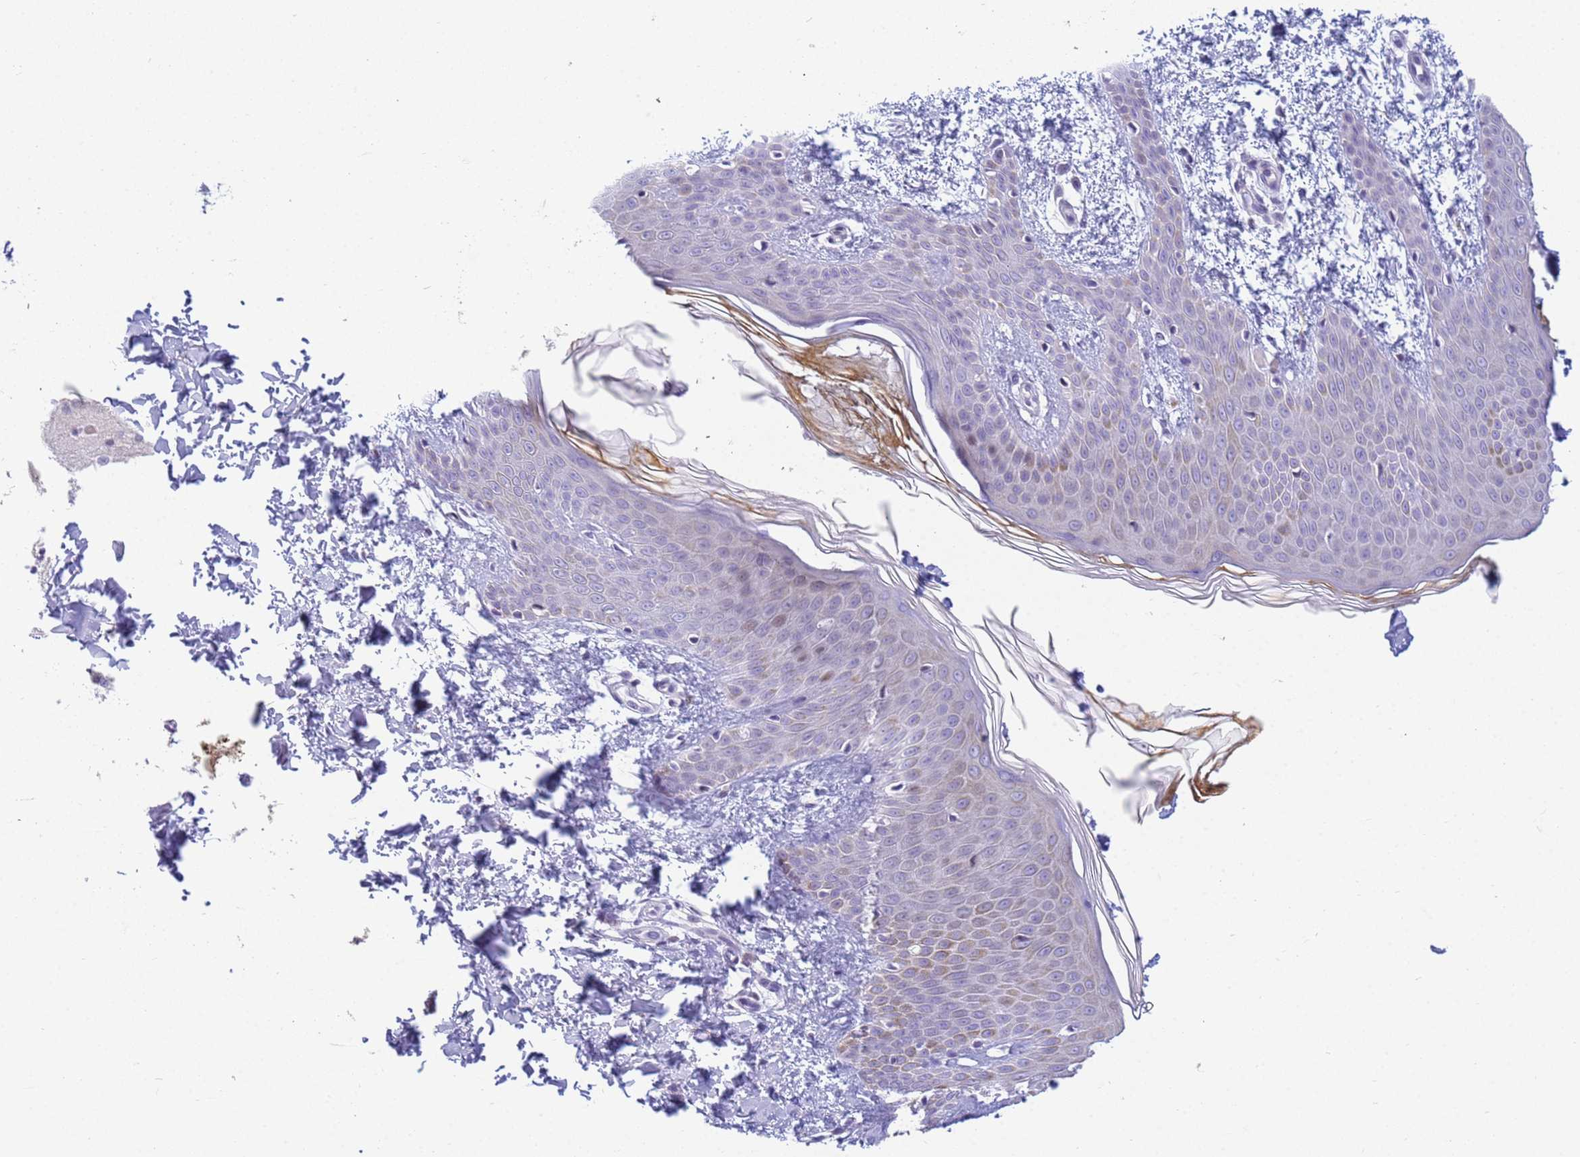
{"staining": {"intensity": "negative", "quantity": "none", "location": "none"}, "tissue": "skin", "cell_type": "Fibroblasts", "image_type": "normal", "snomed": [{"axis": "morphology", "description": "Normal tissue, NOS"}, {"axis": "topography", "description": "Skin"}], "caption": "Fibroblasts show no significant protein positivity in unremarkable skin. (Immunohistochemistry (ihc), brightfield microscopy, high magnification).", "gene": "SNX20", "patient": {"sex": "male", "age": 36}}